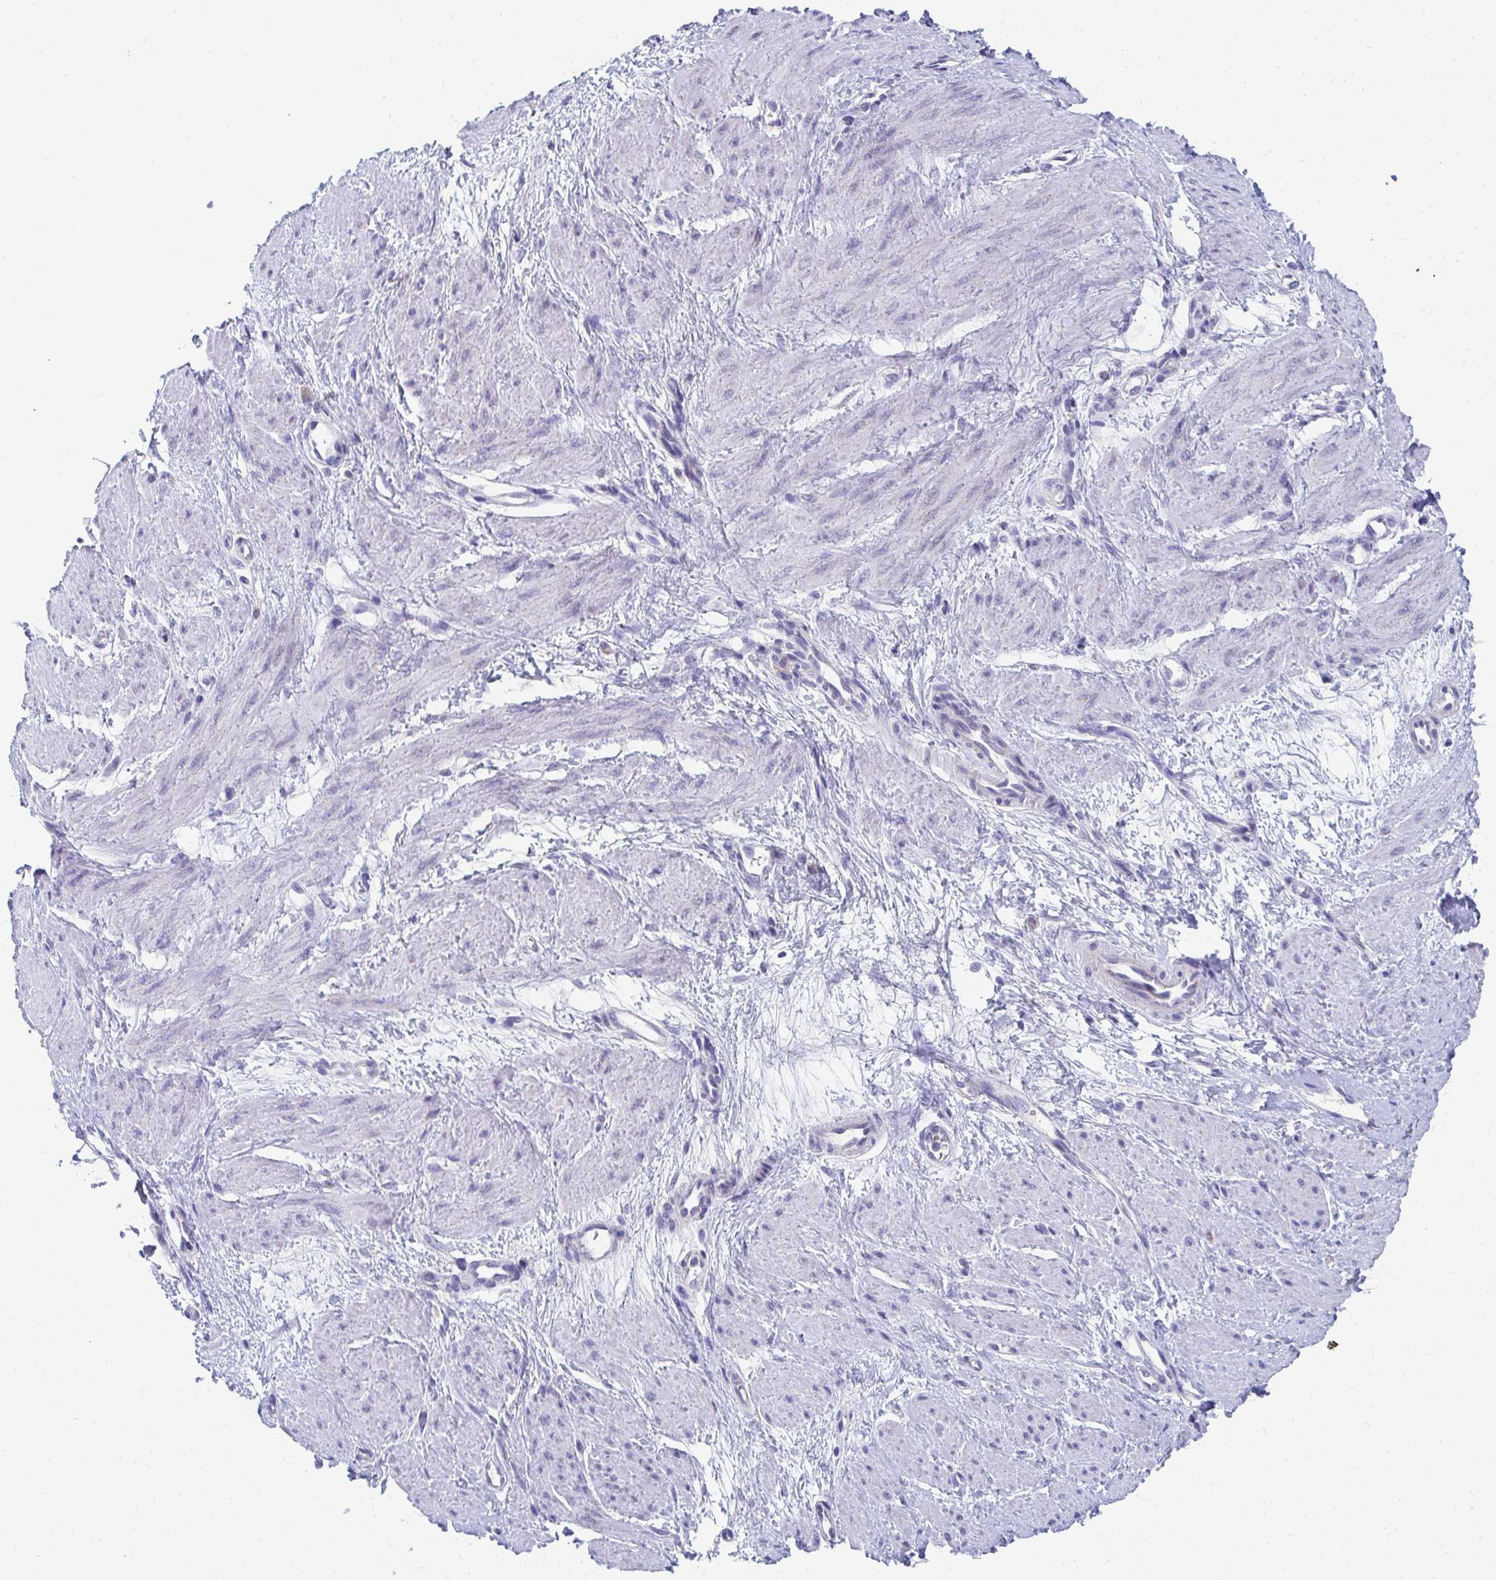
{"staining": {"intensity": "negative", "quantity": "none", "location": "none"}, "tissue": "smooth muscle", "cell_type": "Smooth muscle cells", "image_type": "normal", "snomed": [{"axis": "morphology", "description": "Normal tissue, NOS"}, {"axis": "topography", "description": "Smooth muscle"}, {"axis": "topography", "description": "Uterus"}], "caption": "Normal smooth muscle was stained to show a protein in brown. There is no significant positivity in smooth muscle cells. Nuclei are stained in blue.", "gene": "TMPRSS2", "patient": {"sex": "female", "age": 39}}